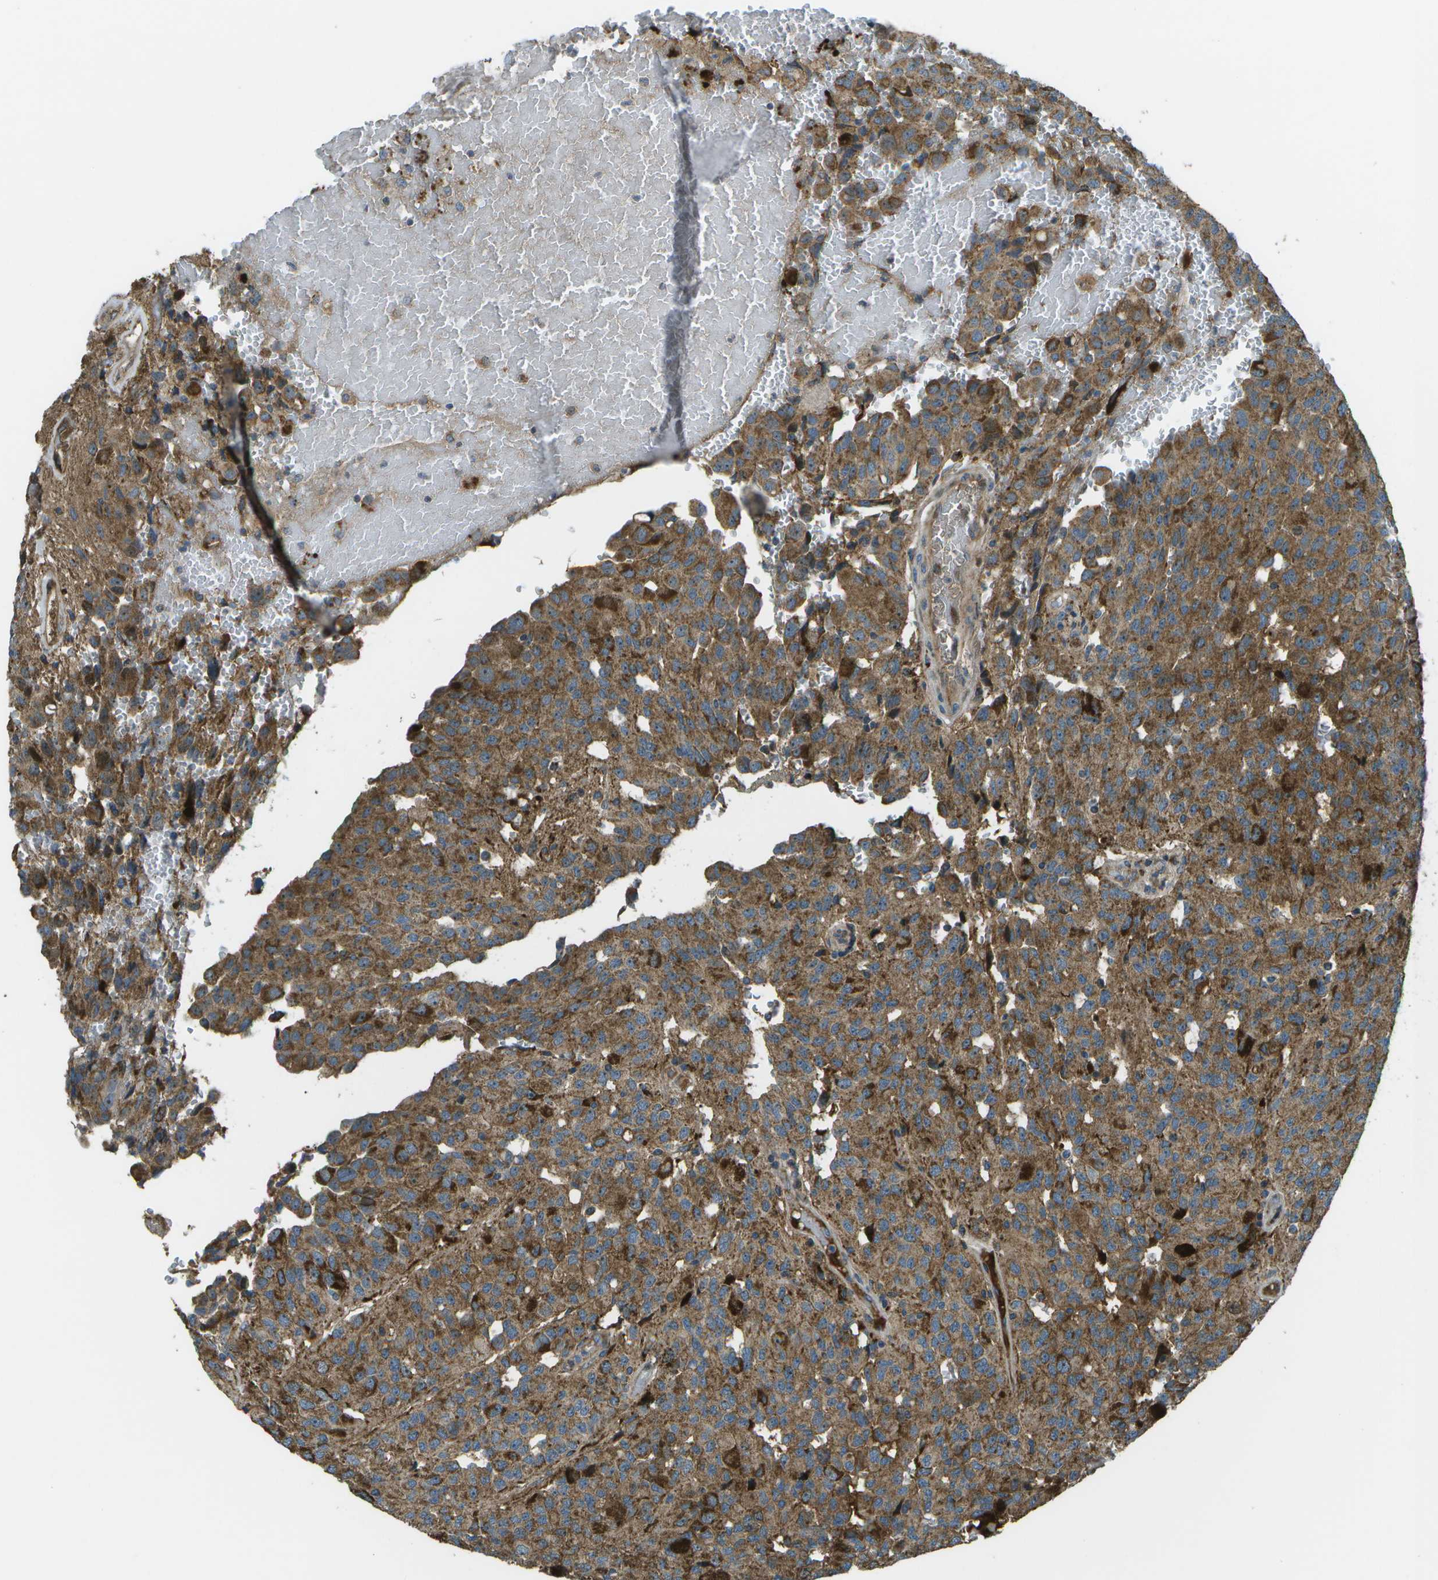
{"staining": {"intensity": "moderate", "quantity": ">75%", "location": "cytoplasmic/membranous"}, "tissue": "glioma", "cell_type": "Tumor cells", "image_type": "cancer", "snomed": [{"axis": "morphology", "description": "Glioma, malignant, High grade"}, {"axis": "topography", "description": "Brain"}], "caption": "Tumor cells reveal medium levels of moderate cytoplasmic/membranous staining in about >75% of cells in glioma. Ihc stains the protein in brown and the nuclei are stained blue.", "gene": "PXYLP1", "patient": {"sex": "male", "age": 32}}